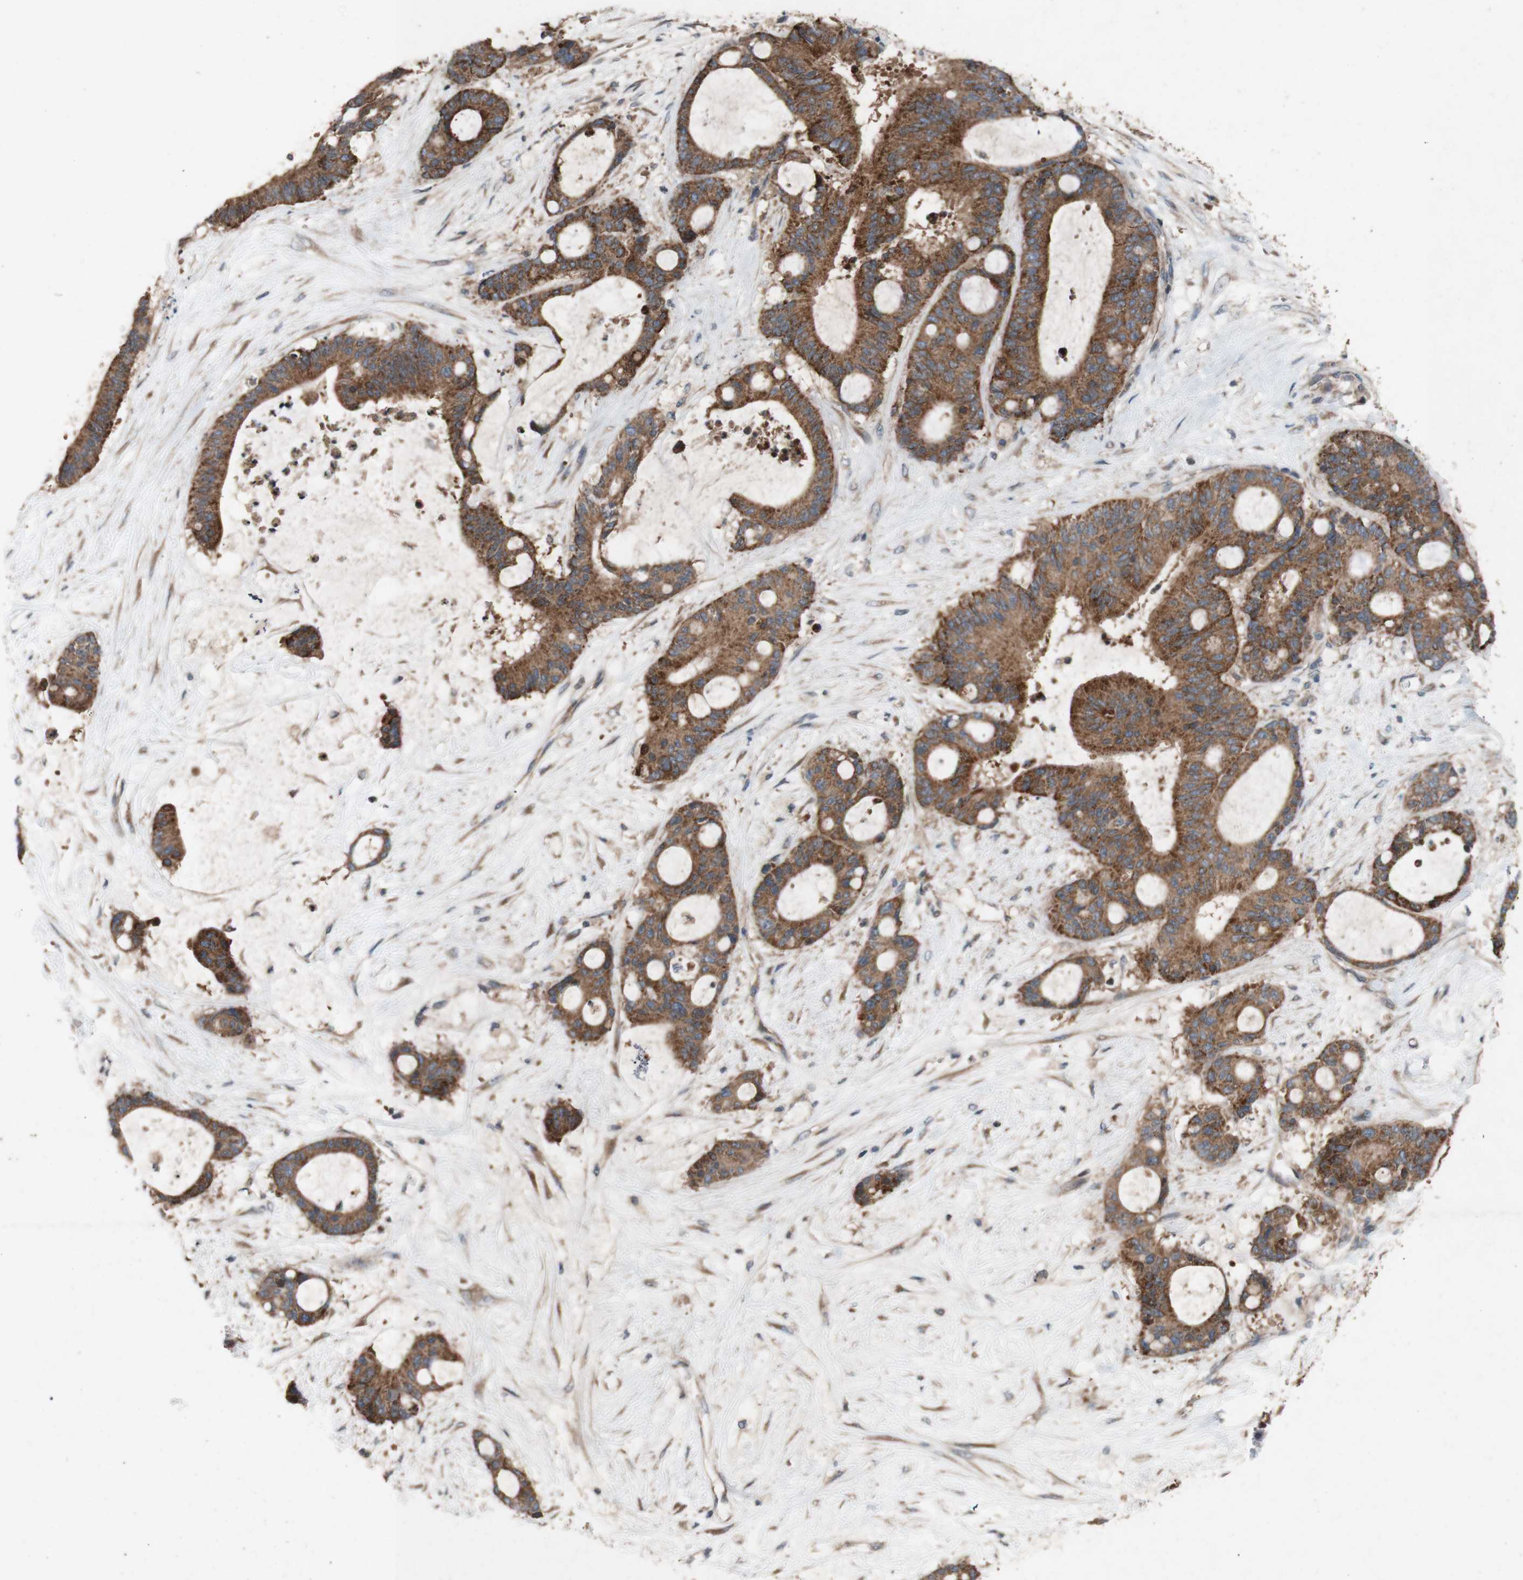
{"staining": {"intensity": "moderate", "quantity": ">75%", "location": "cytoplasmic/membranous"}, "tissue": "liver cancer", "cell_type": "Tumor cells", "image_type": "cancer", "snomed": [{"axis": "morphology", "description": "Cholangiocarcinoma"}, {"axis": "topography", "description": "Liver"}], "caption": "The histopathology image demonstrates a brown stain indicating the presence of a protein in the cytoplasmic/membranous of tumor cells in liver cholangiocarcinoma.", "gene": "TST", "patient": {"sex": "female", "age": 73}}